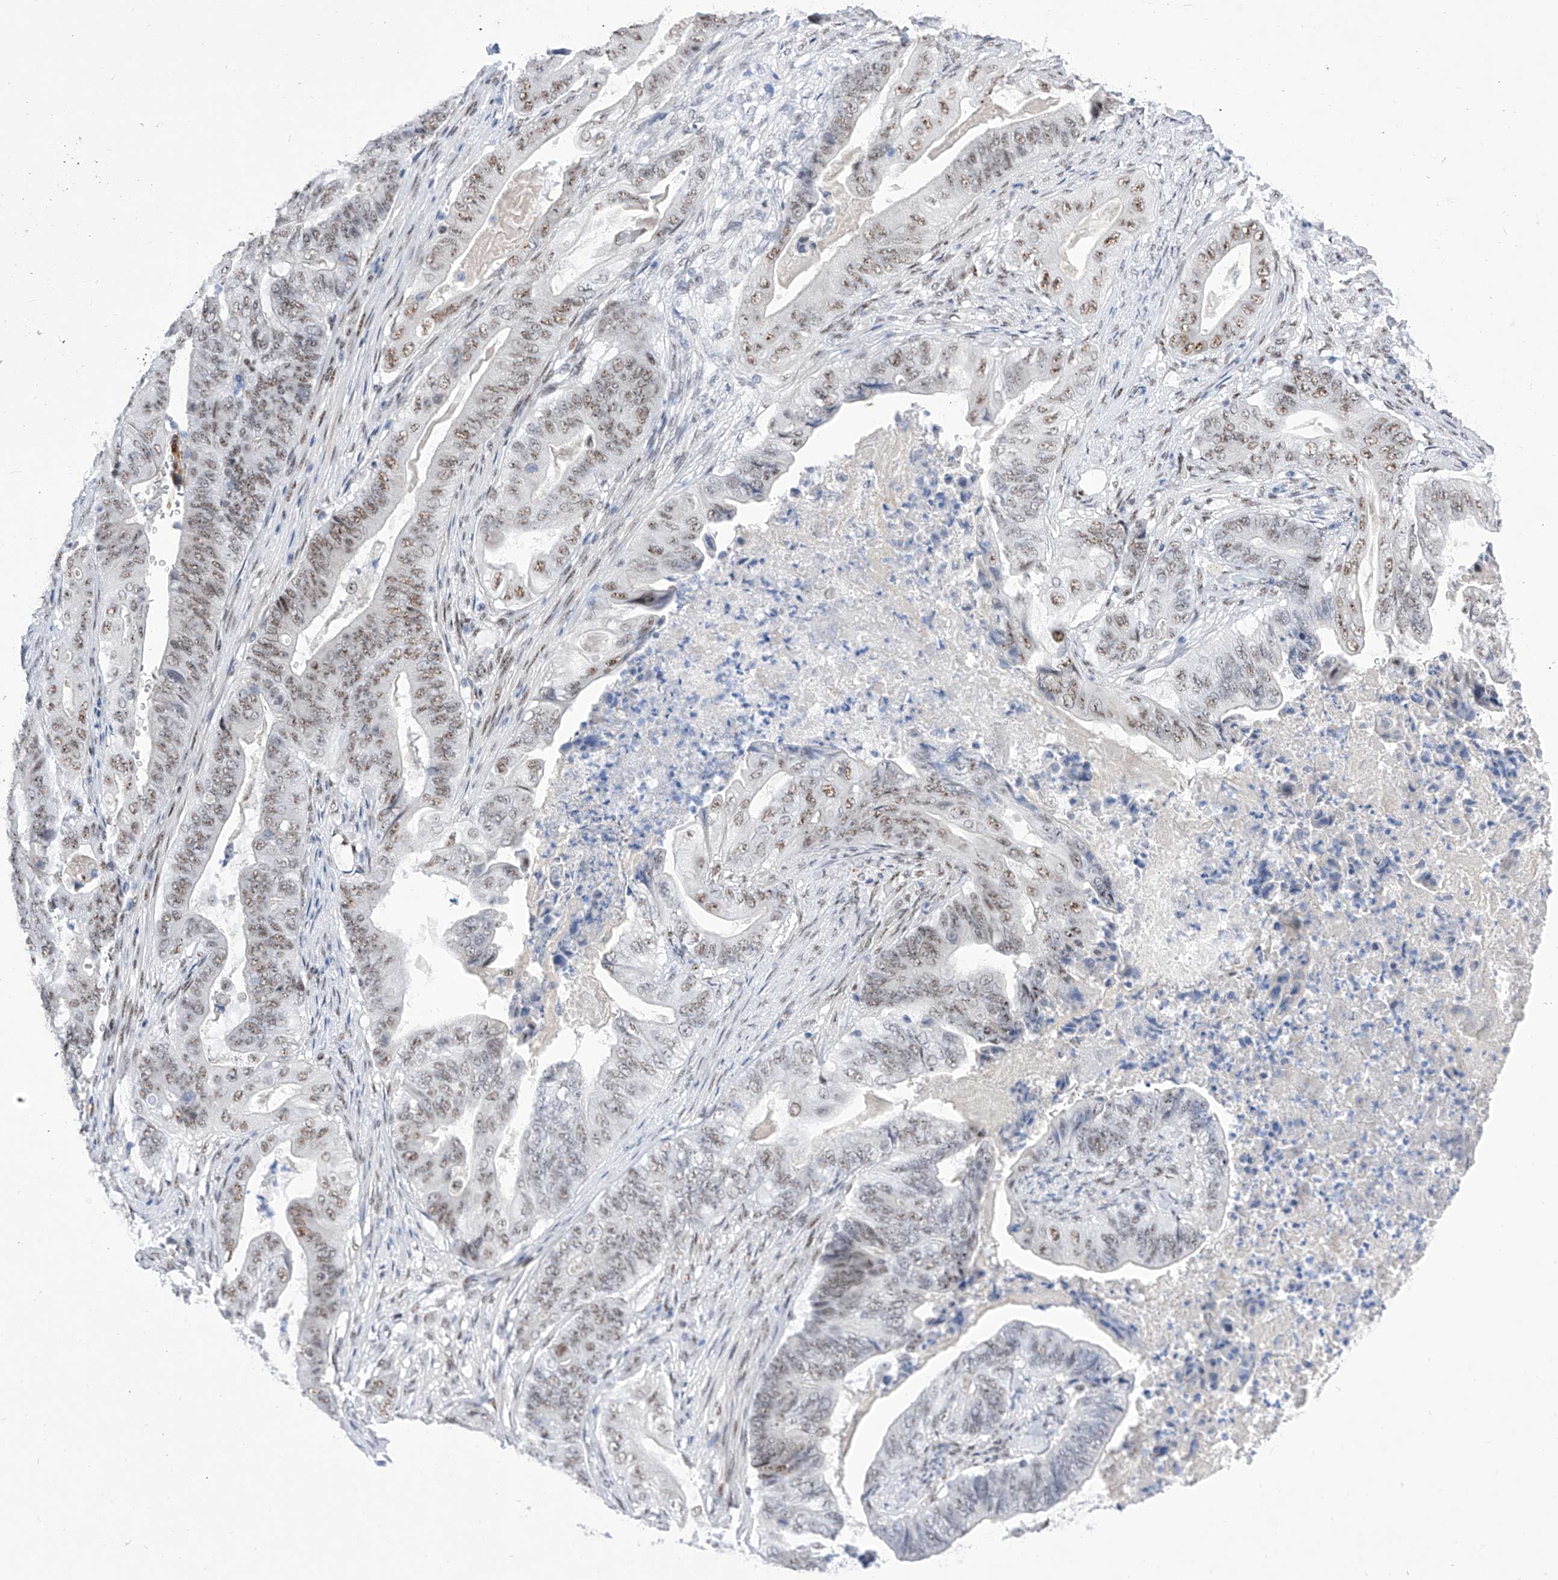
{"staining": {"intensity": "moderate", "quantity": "25%-75%", "location": "nuclear"}, "tissue": "stomach cancer", "cell_type": "Tumor cells", "image_type": "cancer", "snomed": [{"axis": "morphology", "description": "Adenocarcinoma, NOS"}, {"axis": "topography", "description": "Stomach"}], "caption": "Immunohistochemistry (IHC) of stomach cancer exhibits medium levels of moderate nuclear positivity in about 25%-75% of tumor cells.", "gene": "ATN1", "patient": {"sex": "female", "age": 73}}